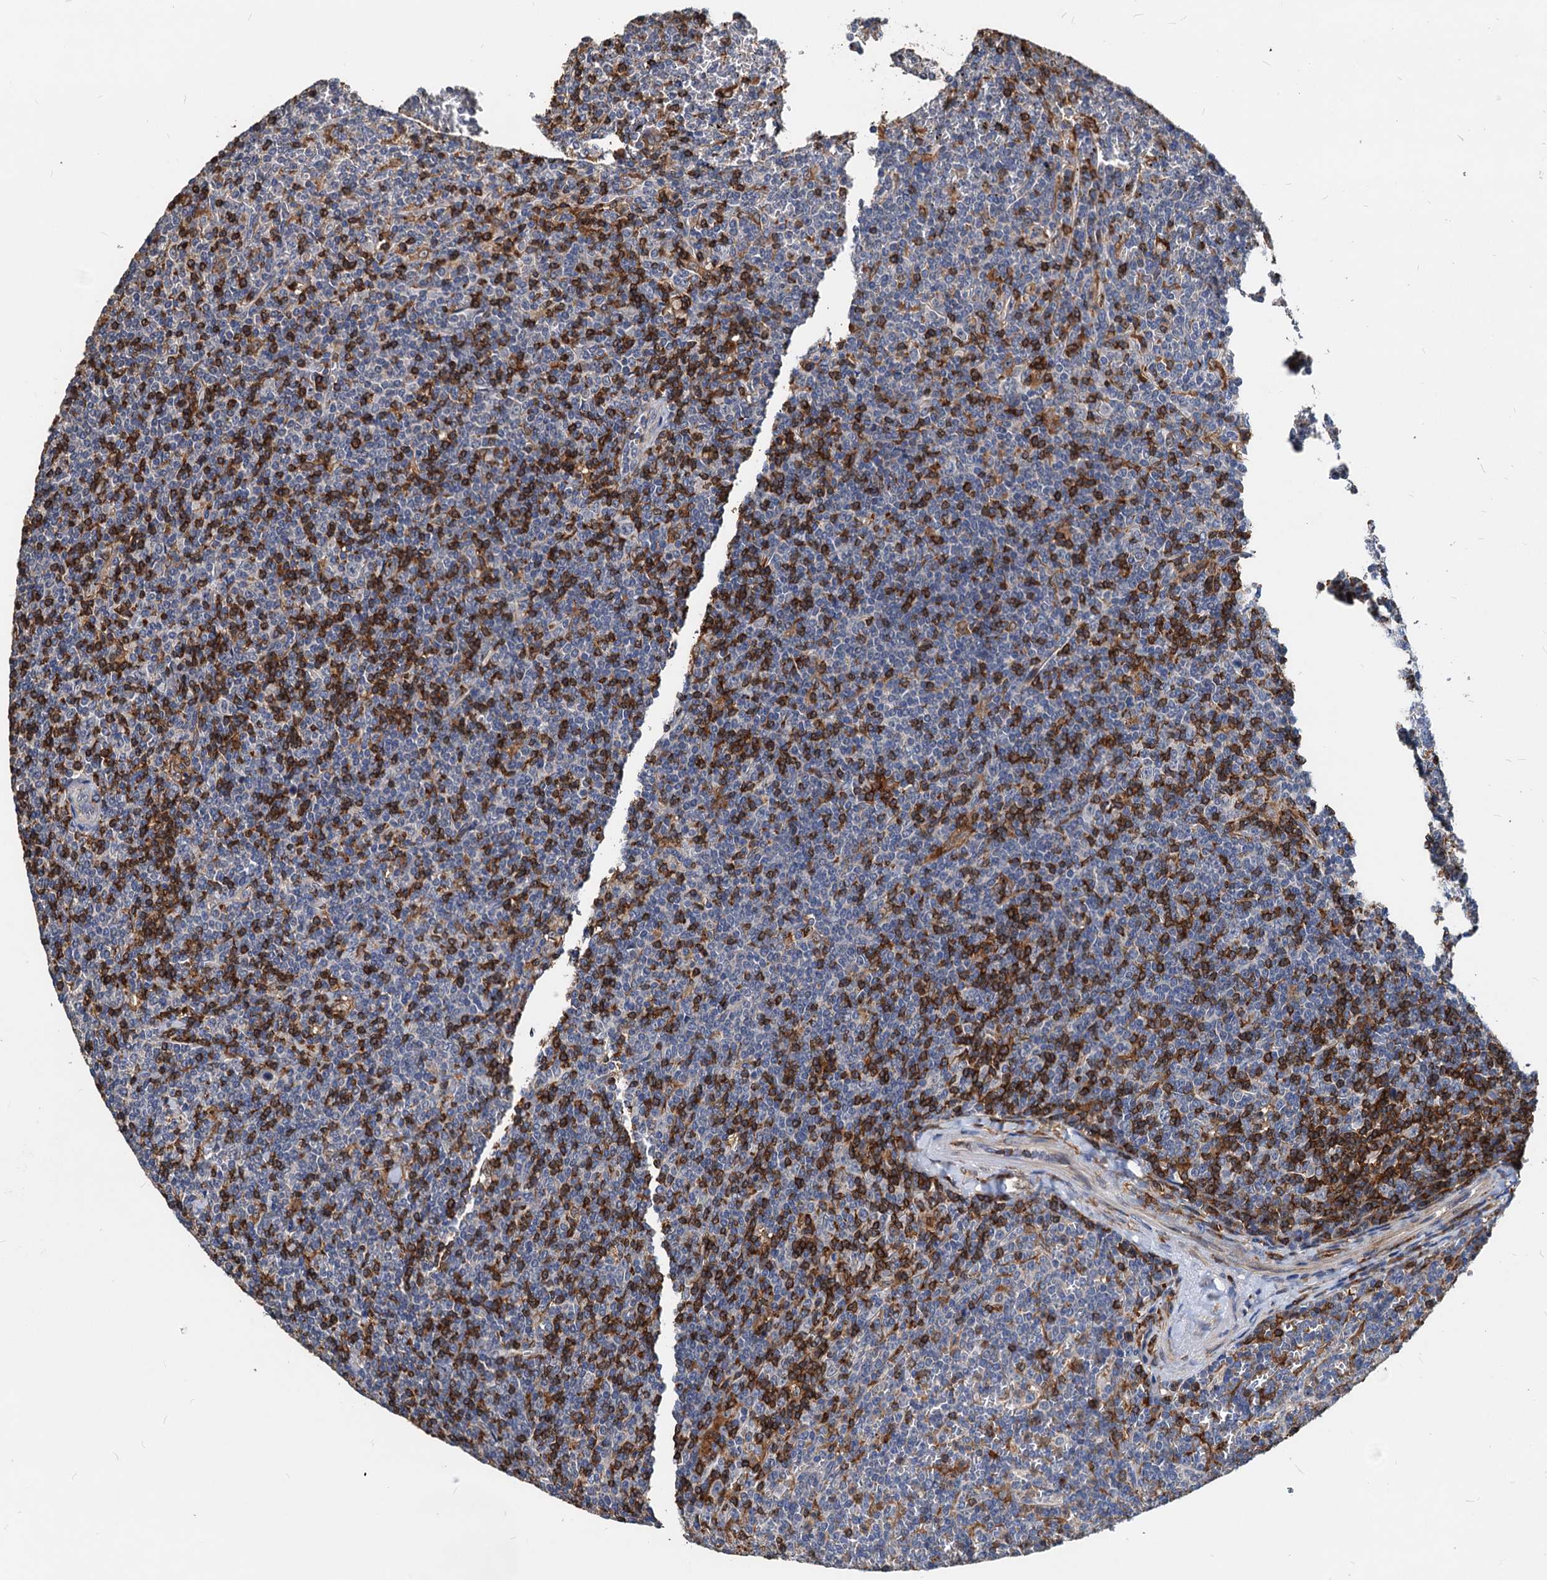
{"staining": {"intensity": "negative", "quantity": "none", "location": "none"}, "tissue": "lymphoma", "cell_type": "Tumor cells", "image_type": "cancer", "snomed": [{"axis": "morphology", "description": "Malignant lymphoma, non-Hodgkin's type, Low grade"}, {"axis": "topography", "description": "Spleen"}], "caption": "An immunohistochemistry (IHC) image of lymphoma is shown. There is no staining in tumor cells of lymphoma.", "gene": "LCP2", "patient": {"sex": "female", "age": 19}}